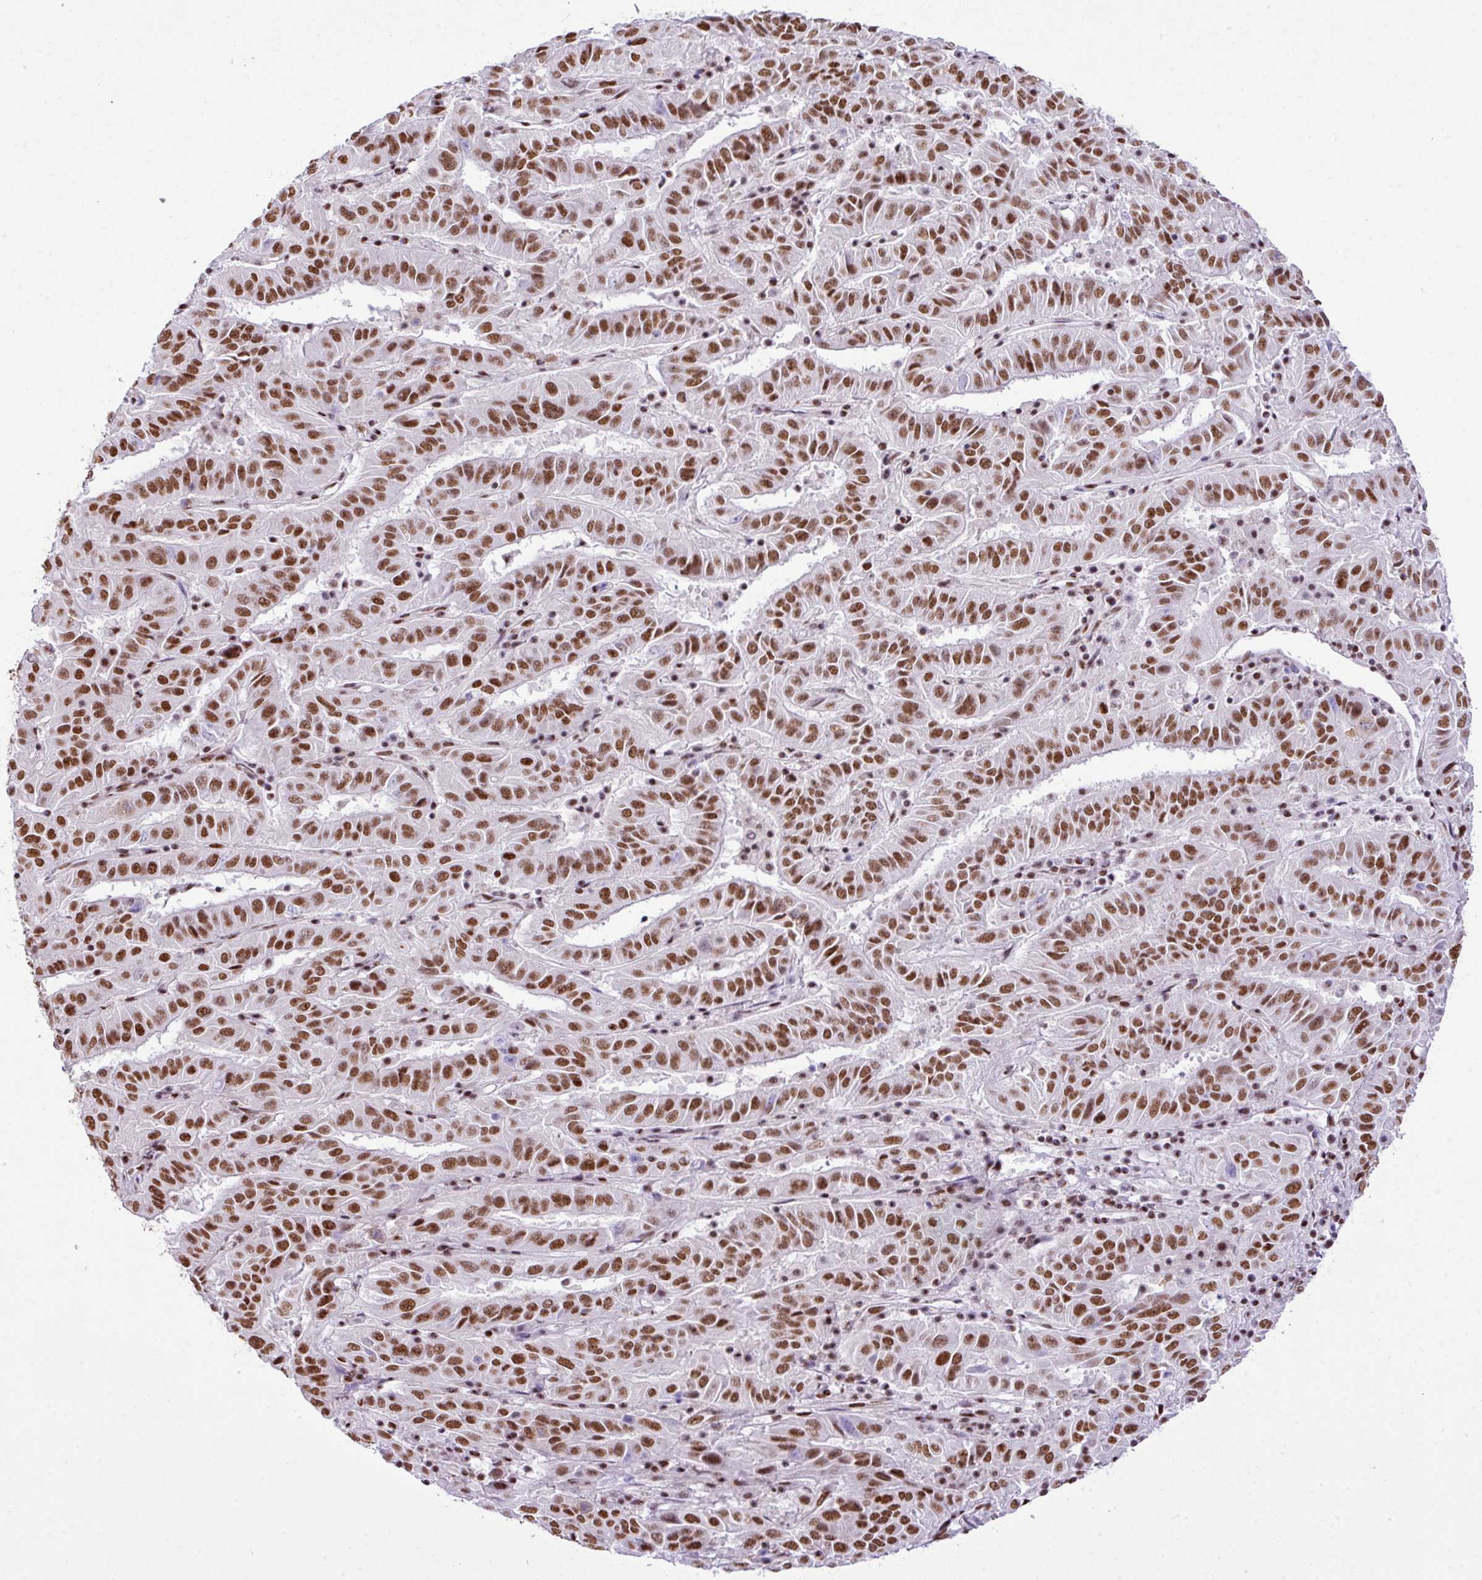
{"staining": {"intensity": "moderate", "quantity": ">75%", "location": "nuclear"}, "tissue": "pancreatic cancer", "cell_type": "Tumor cells", "image_type": "cancer", "snomed": [{"axis": "morphology", "description": "Adenocarcinoma, NOS"}, {"axis": "topography", "description": "Pancreas"}], "caption": "Approximately >75% of tumor cells in human pancreatic adenocarcinoma exhibit moderate nuclear protein staining as visualized by brown immunohistochemical staining.", "gene": "RARG", "patient": {"sex": "male", "age": 63}}